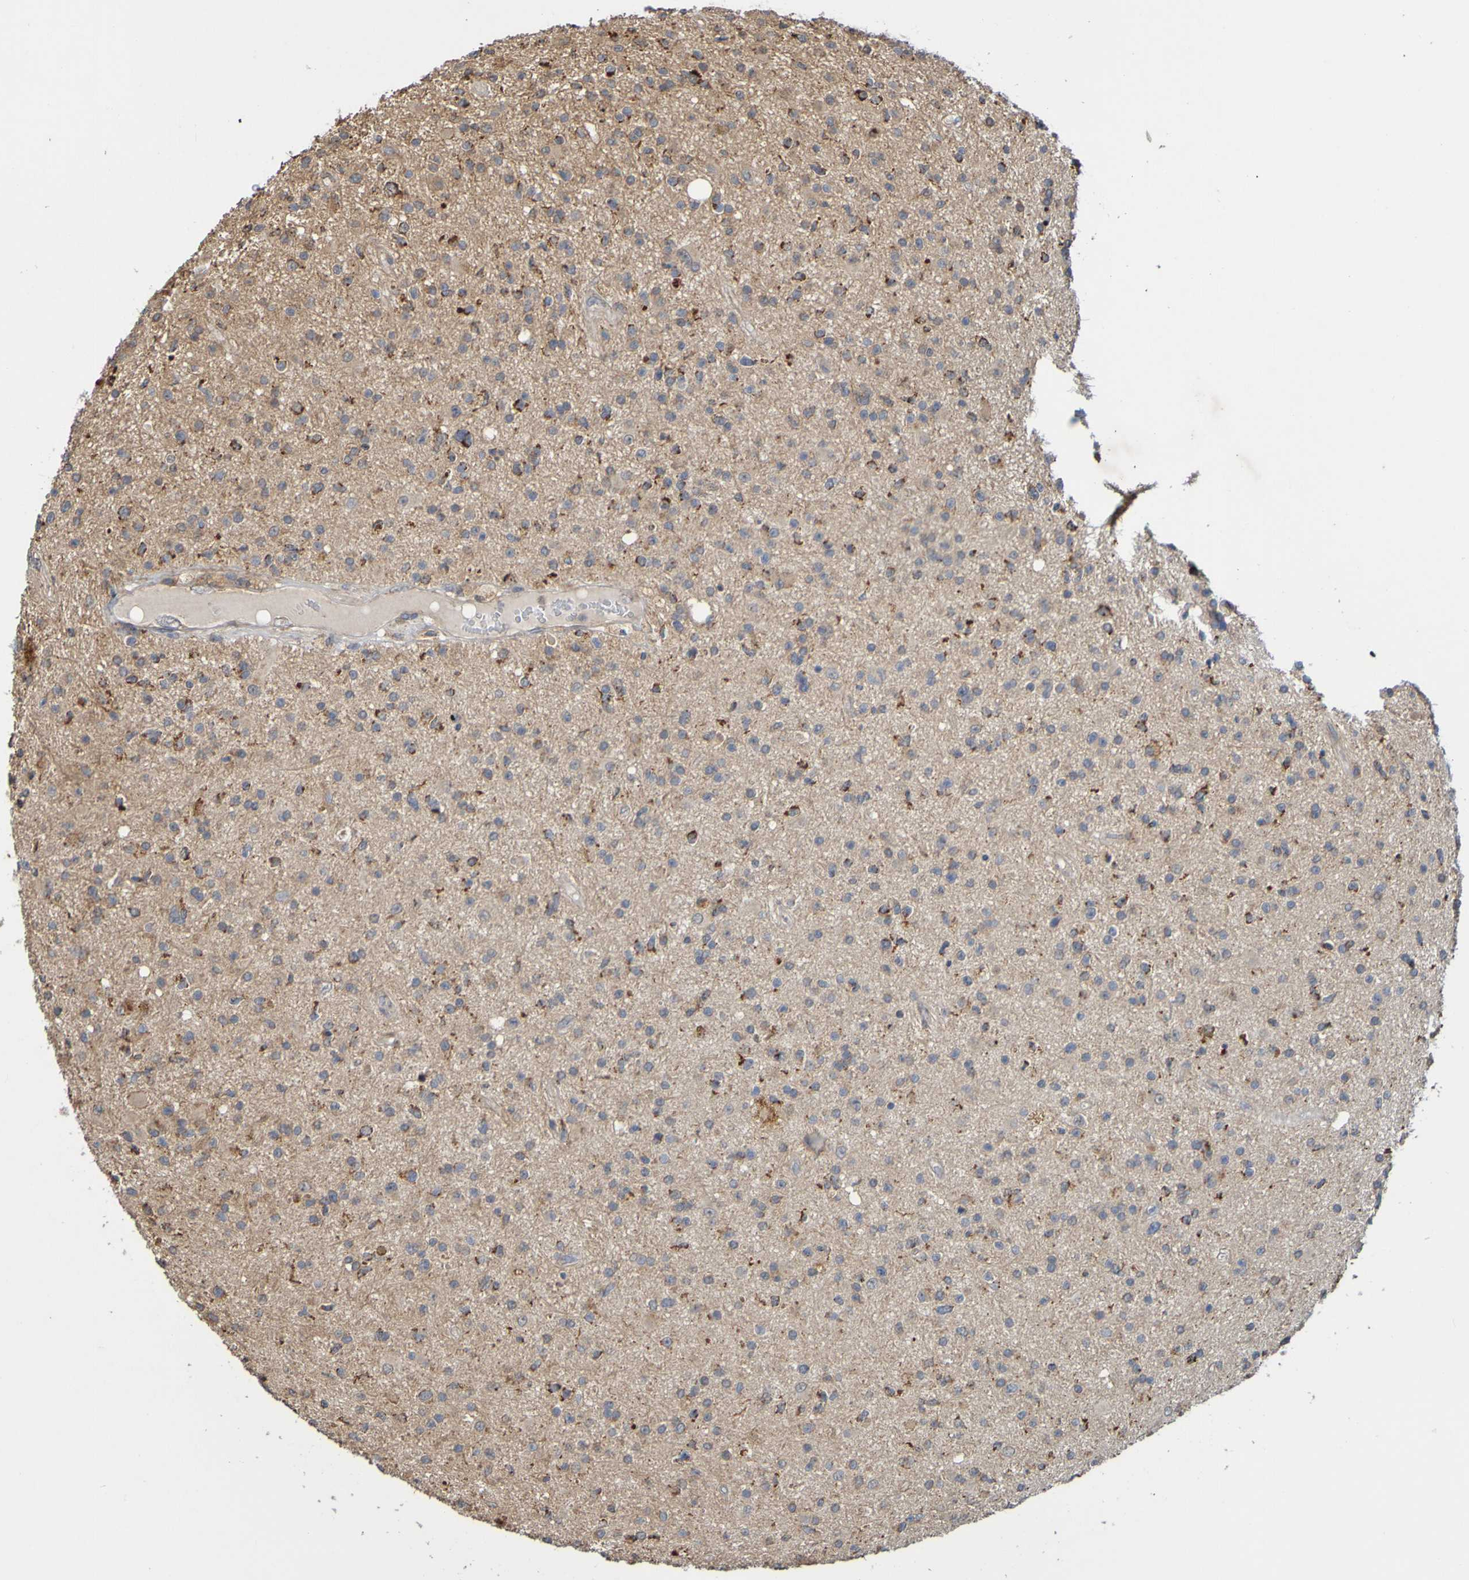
{"staining": {"intensity": "strong", "quantity": "25%-75%", "location": "cytoplasmic/membranous"}, "tissue": "glioma", "cell_type": "Tumor cells", "image_type": "cancer", "snomed": [{"axis": "morphology", "description": "Glioma, malignant, High grade"}, {"axis": "topography", "description": "Brain"}], "caption": "There is high levels of strong cytoplasmic/membranous positivity in tumor cells of glioma, as demonstrated by immunohistochemical staining (brown color).", "gene": "TMBIM1", "patient": {"sex": "male", "age": 33}}